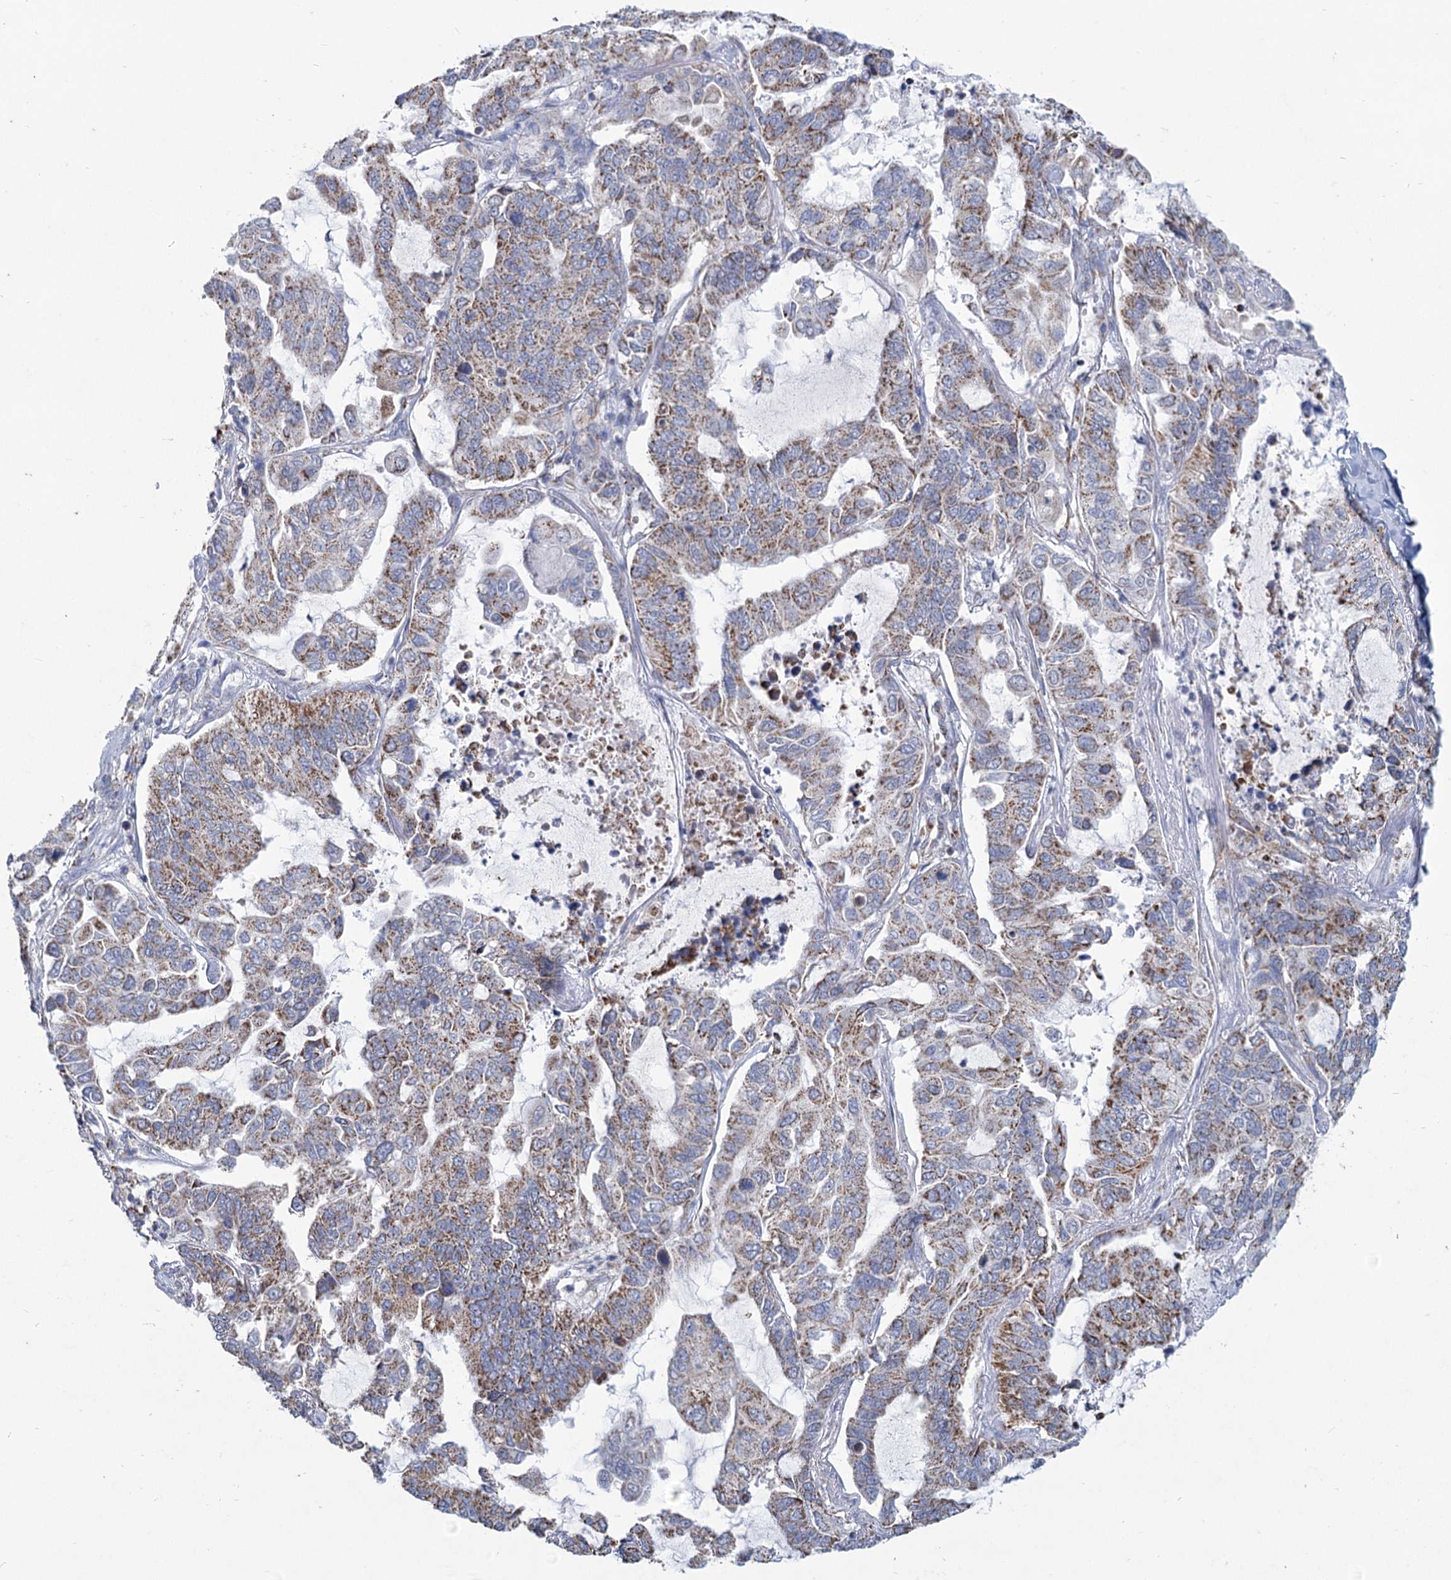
{"staining": {"intensity": "moderate", "quantity": "25%-75%", "location": "cytoplasmic/membranous"}, "tissue": "lung cancer", "cell_type": "Tumor cells", "image_type": "cancer", "snomed": [{"axis": "morphology", "description": "Adenocarcinoma, NOS"}, {"axis": "topography", "description": "Lung"}], "caption": "Tumor cells show medium levels of moderate cytoplasmic/membranous expression in approximately 25%-75% of cells in adenocarcinoma (lung).", "gene": "NDUFC2", "patient": {"sex": "male", "age": 64}}